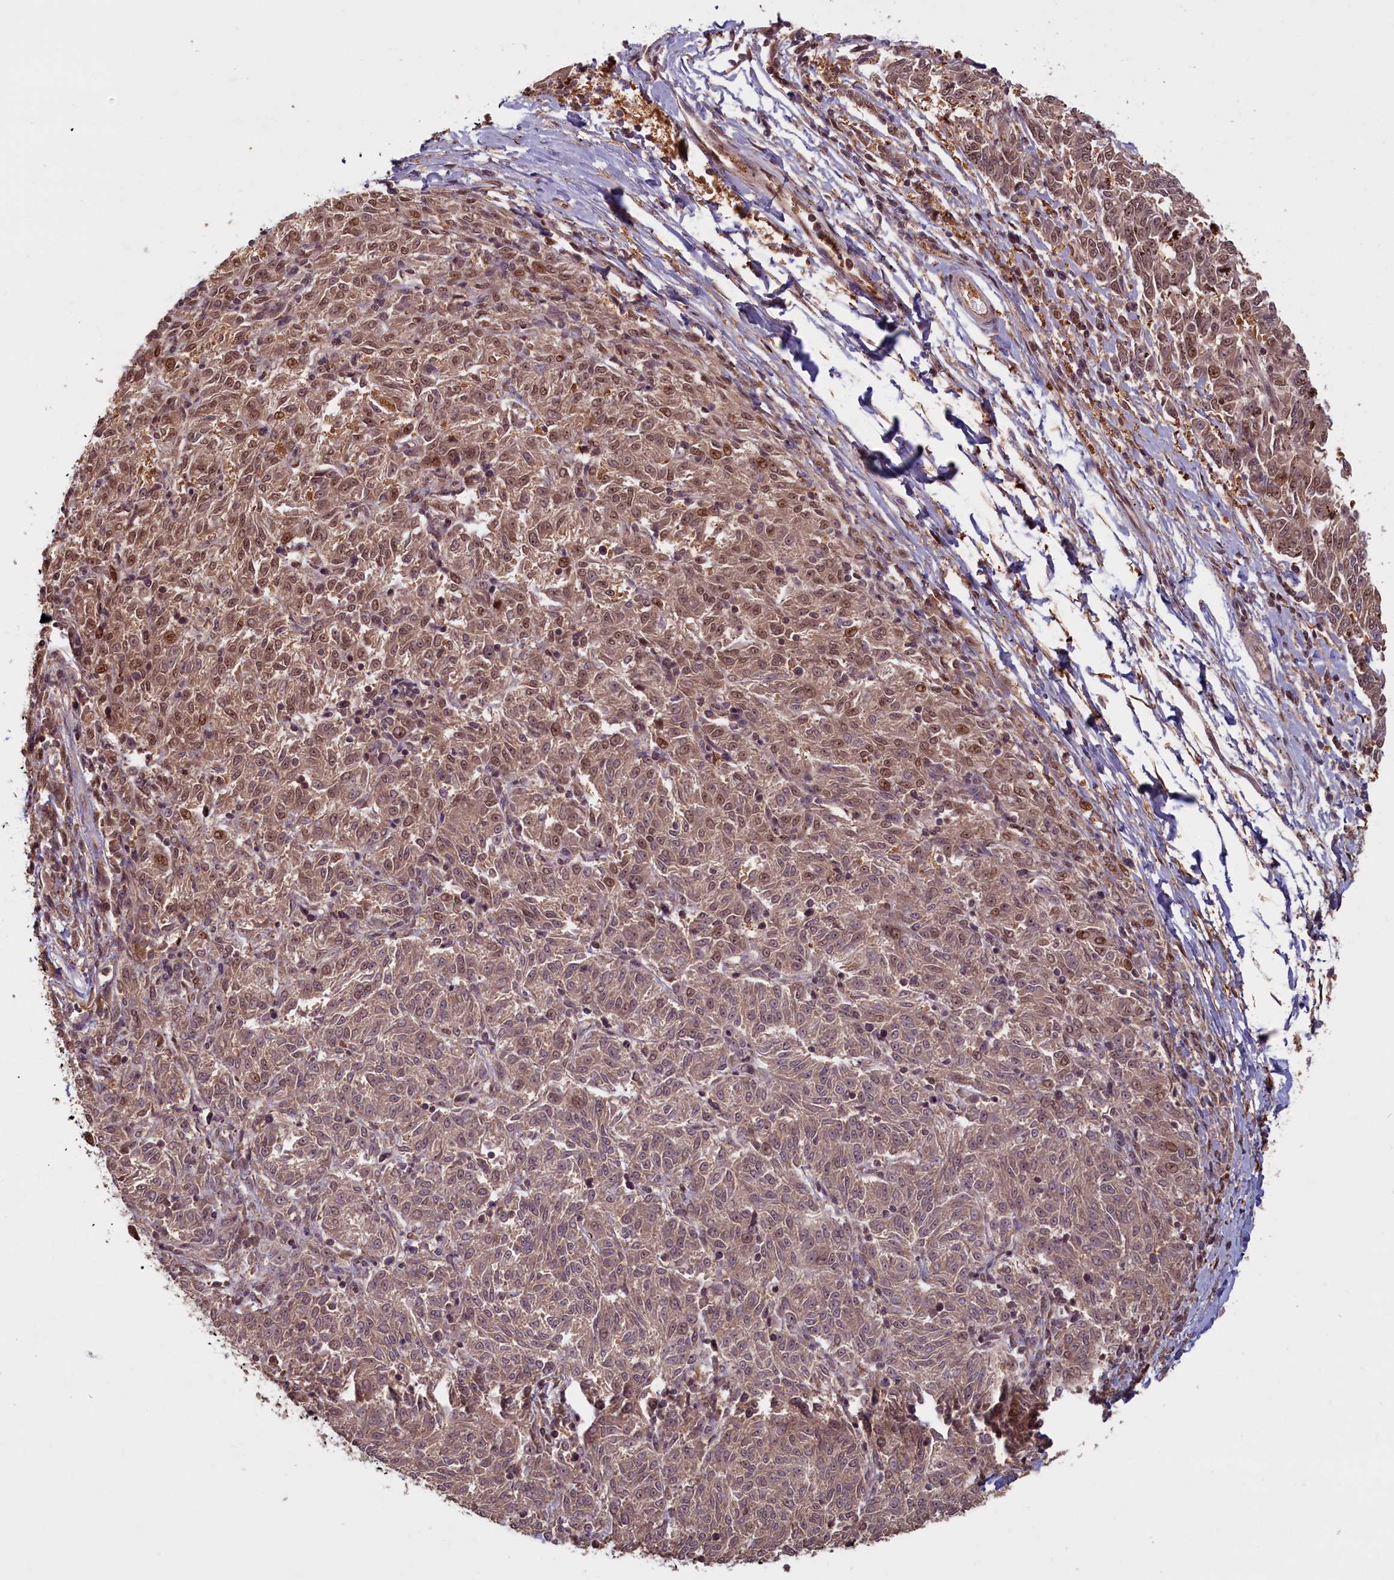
{"staining": {"intensity": "weak", "quantity": ">75%", "location": "cytoplasmic/membranous,nuclear"}, "tissue": "melanoma", "cell_type": "Tumor cells", "image_type": "cancer", "snomed": [{"axis": "morphology", "description": "Malignant melanoma, NOS"}, {"axis": "topography", "description": "Skin"}], "caption": "DAB immunohistochemical staining of melanoma reveals weak cytoplasmic/membranous and nuclear protein positivity in about >75% of tumor cells. The protein of interest is shown in brown color, while the nuclei are stained blue.", "gene": "HIF3A", "patient": {"sex": "female", "age": 72}}